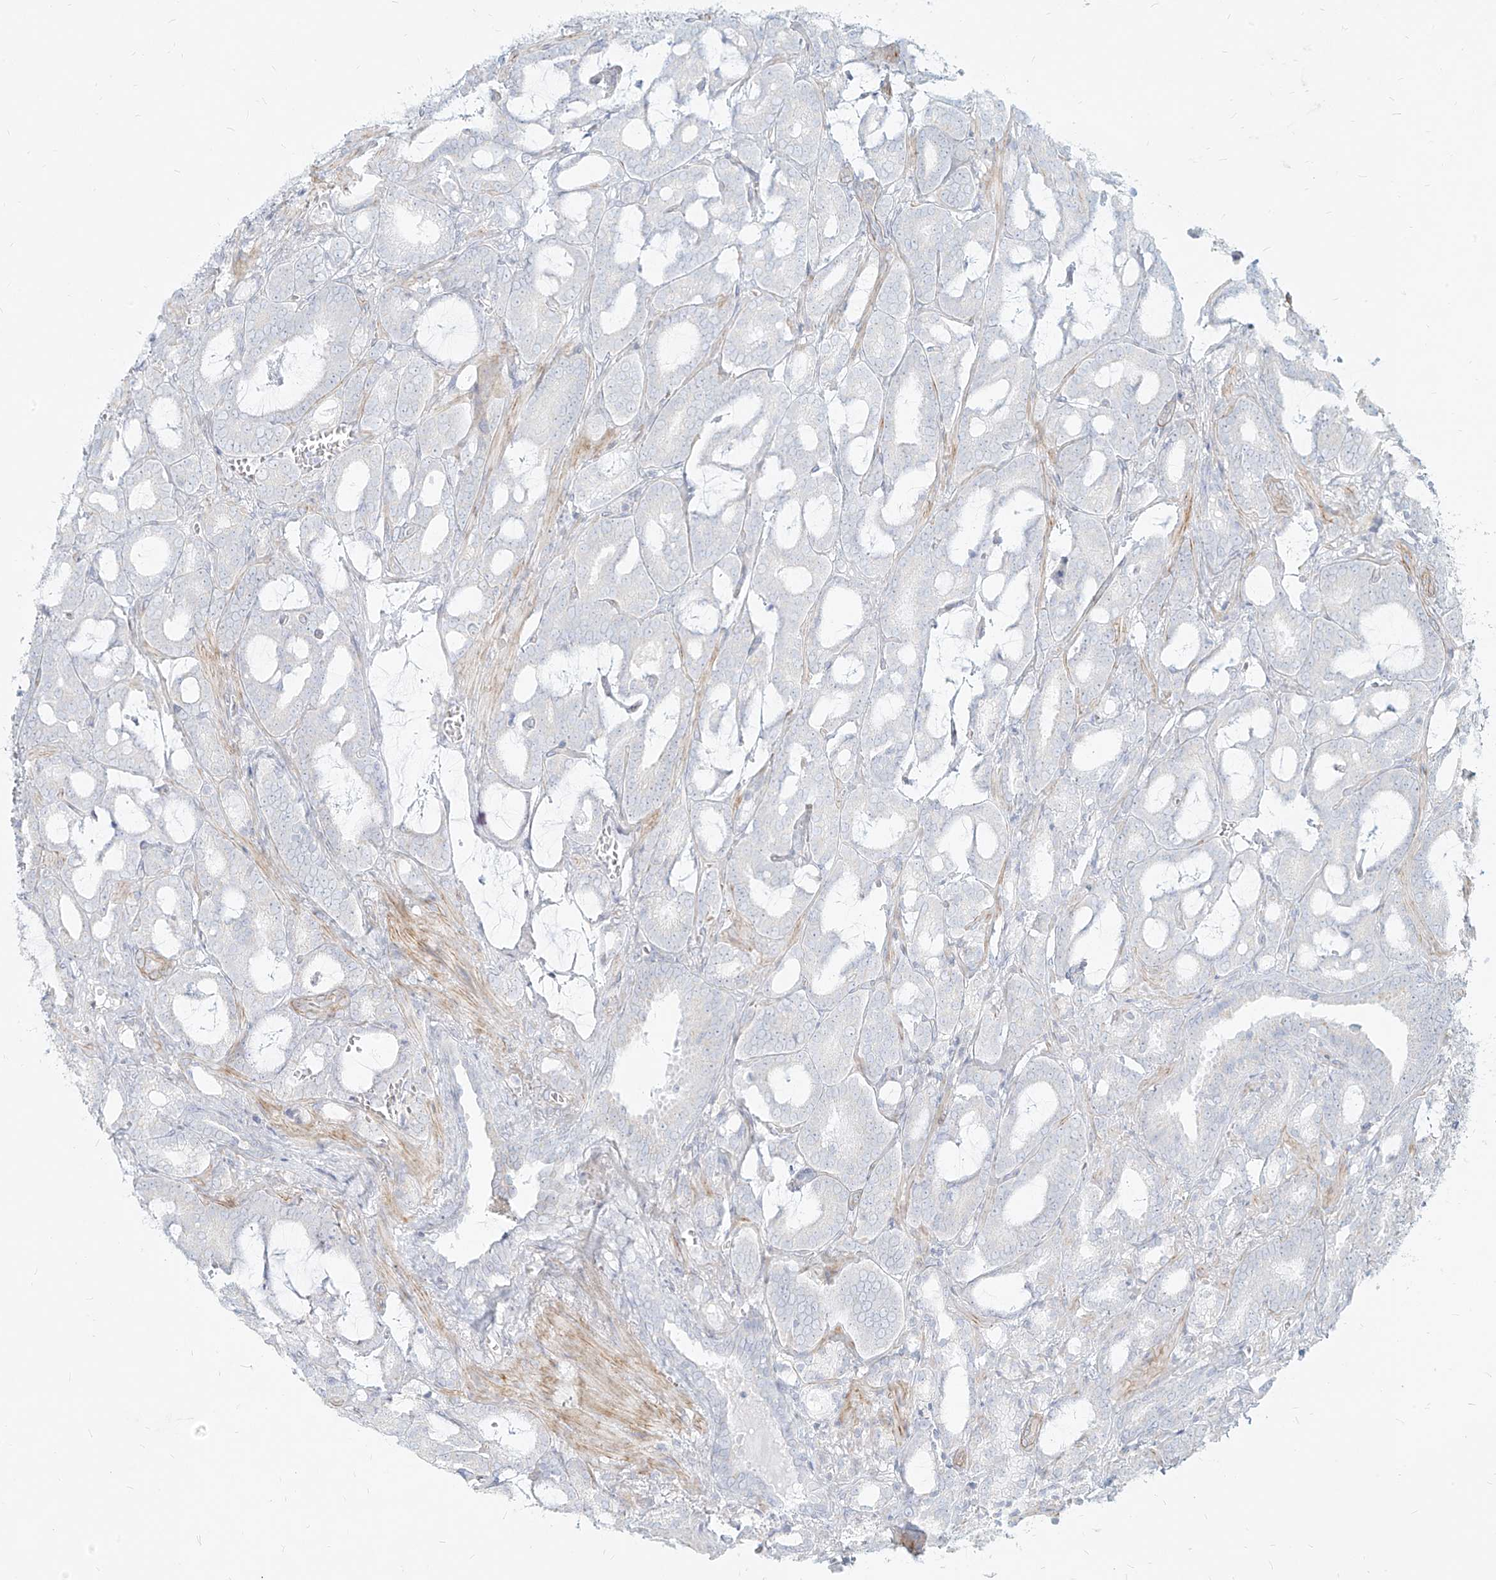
{"staining": {"intensity": "negative", "quantity": "none", "location": "none"}, "tissue": "prostate cancer", "cell_type": "Tumor cells", "image_type": "cancer", "snomed": [{"axis": "morphology", "description": "Adenocarcinoma, High grade"}, {"axis": "topography", "description": "Prostate and seminal vesicle, NOS"}], "caption": "IHC of human prostate cancer (adenocarcinoma (high-grade)) demonstrates no positivity in tumor cells.", "gene": "ITPKB", "patient": {"sex": "male", "age": 67}}